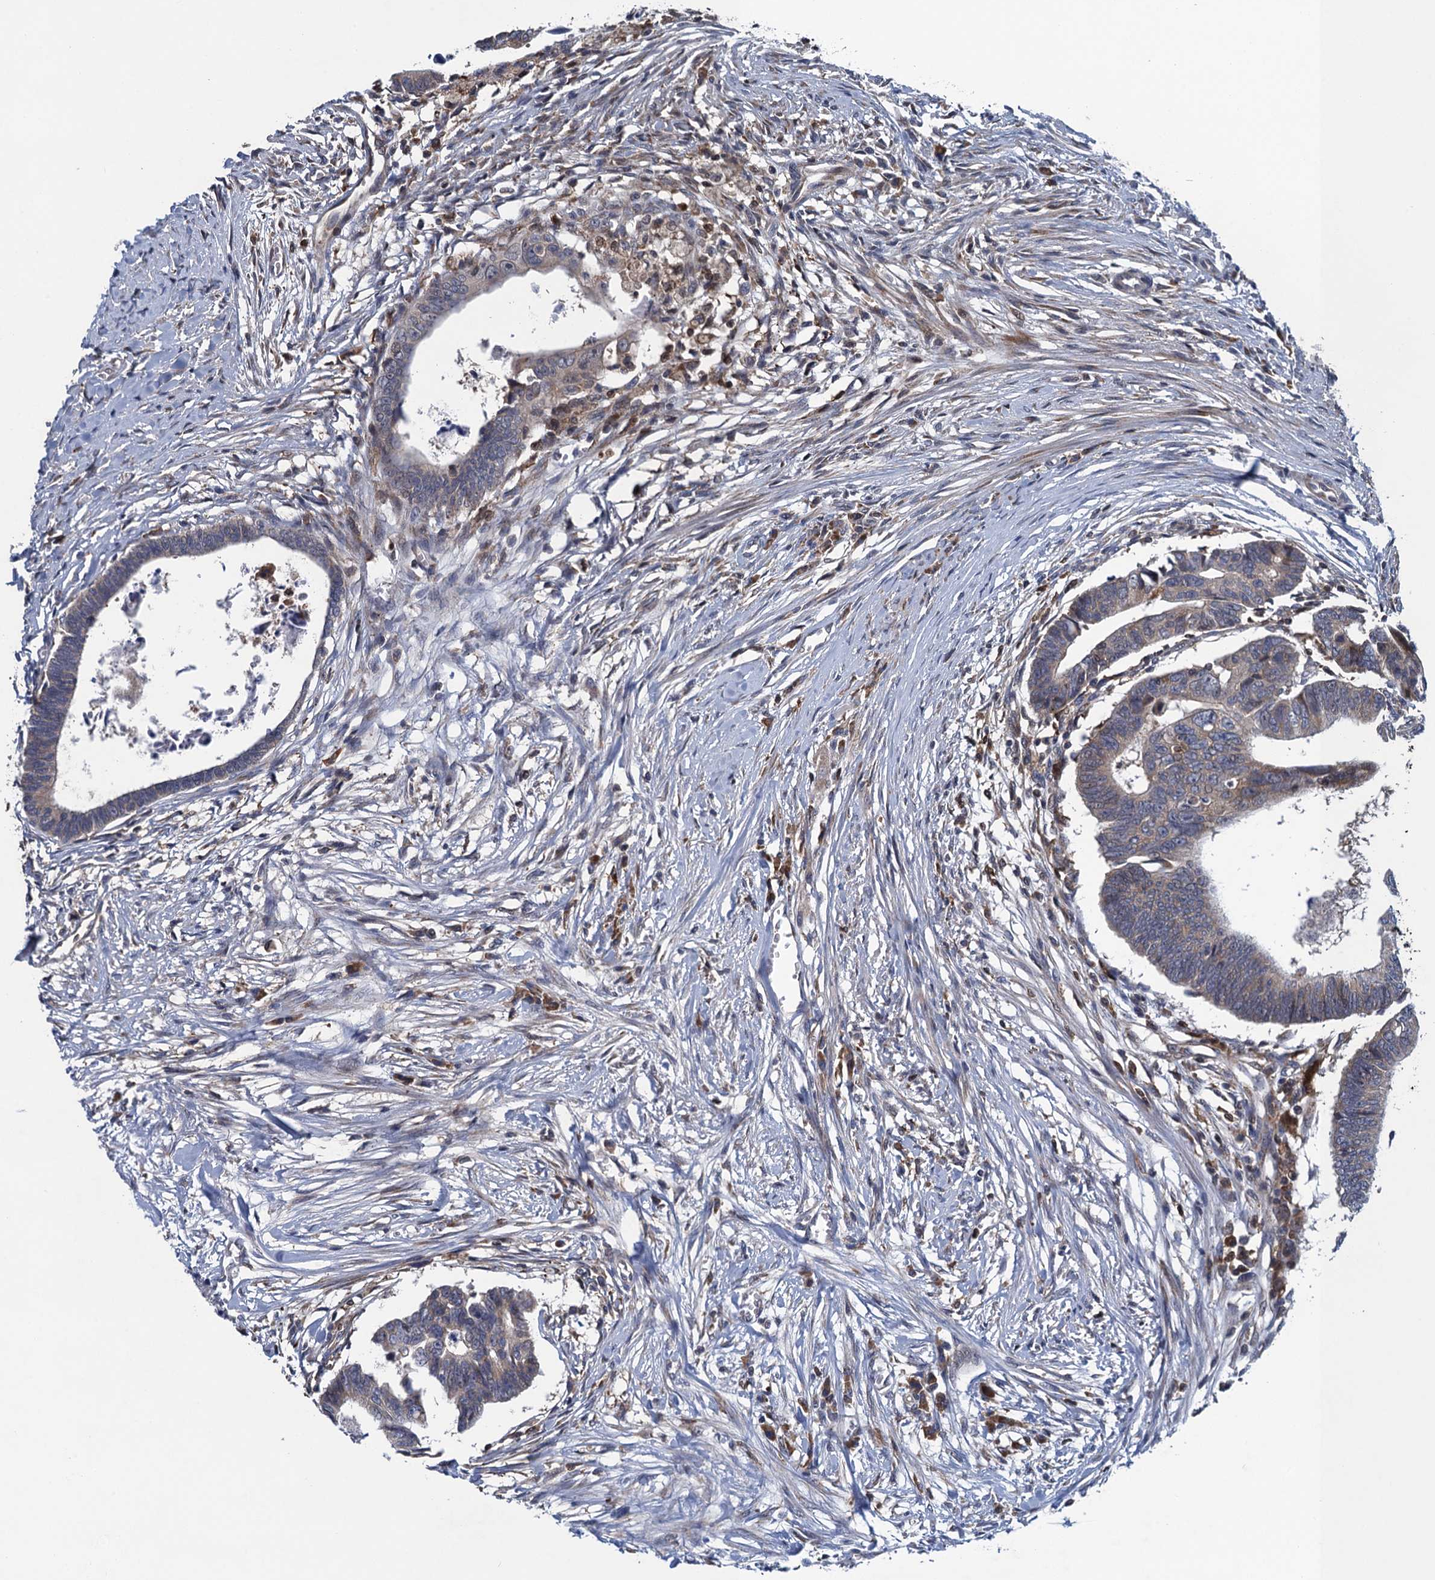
{"staining": {"intensity": "weak", "quantity": "<25%", "location": "cytoplasmic/membranous"}, "tissue": "colorectal cancer", "cell_type": "Tumor cells", "image_type": "cancer", "snomed": [{"axis": "morphology", "description": "Adenocarcinoma, NOS"}, {"axis": "topography", "description": "Rectum"}], "caption": "The immunohistochemistry micrograph has no significant positivity in tumor cells of colorectal adenocarcinoma tissue.", "gene": "CNTN5", "patient": {"sex": "female", "age": 65}}